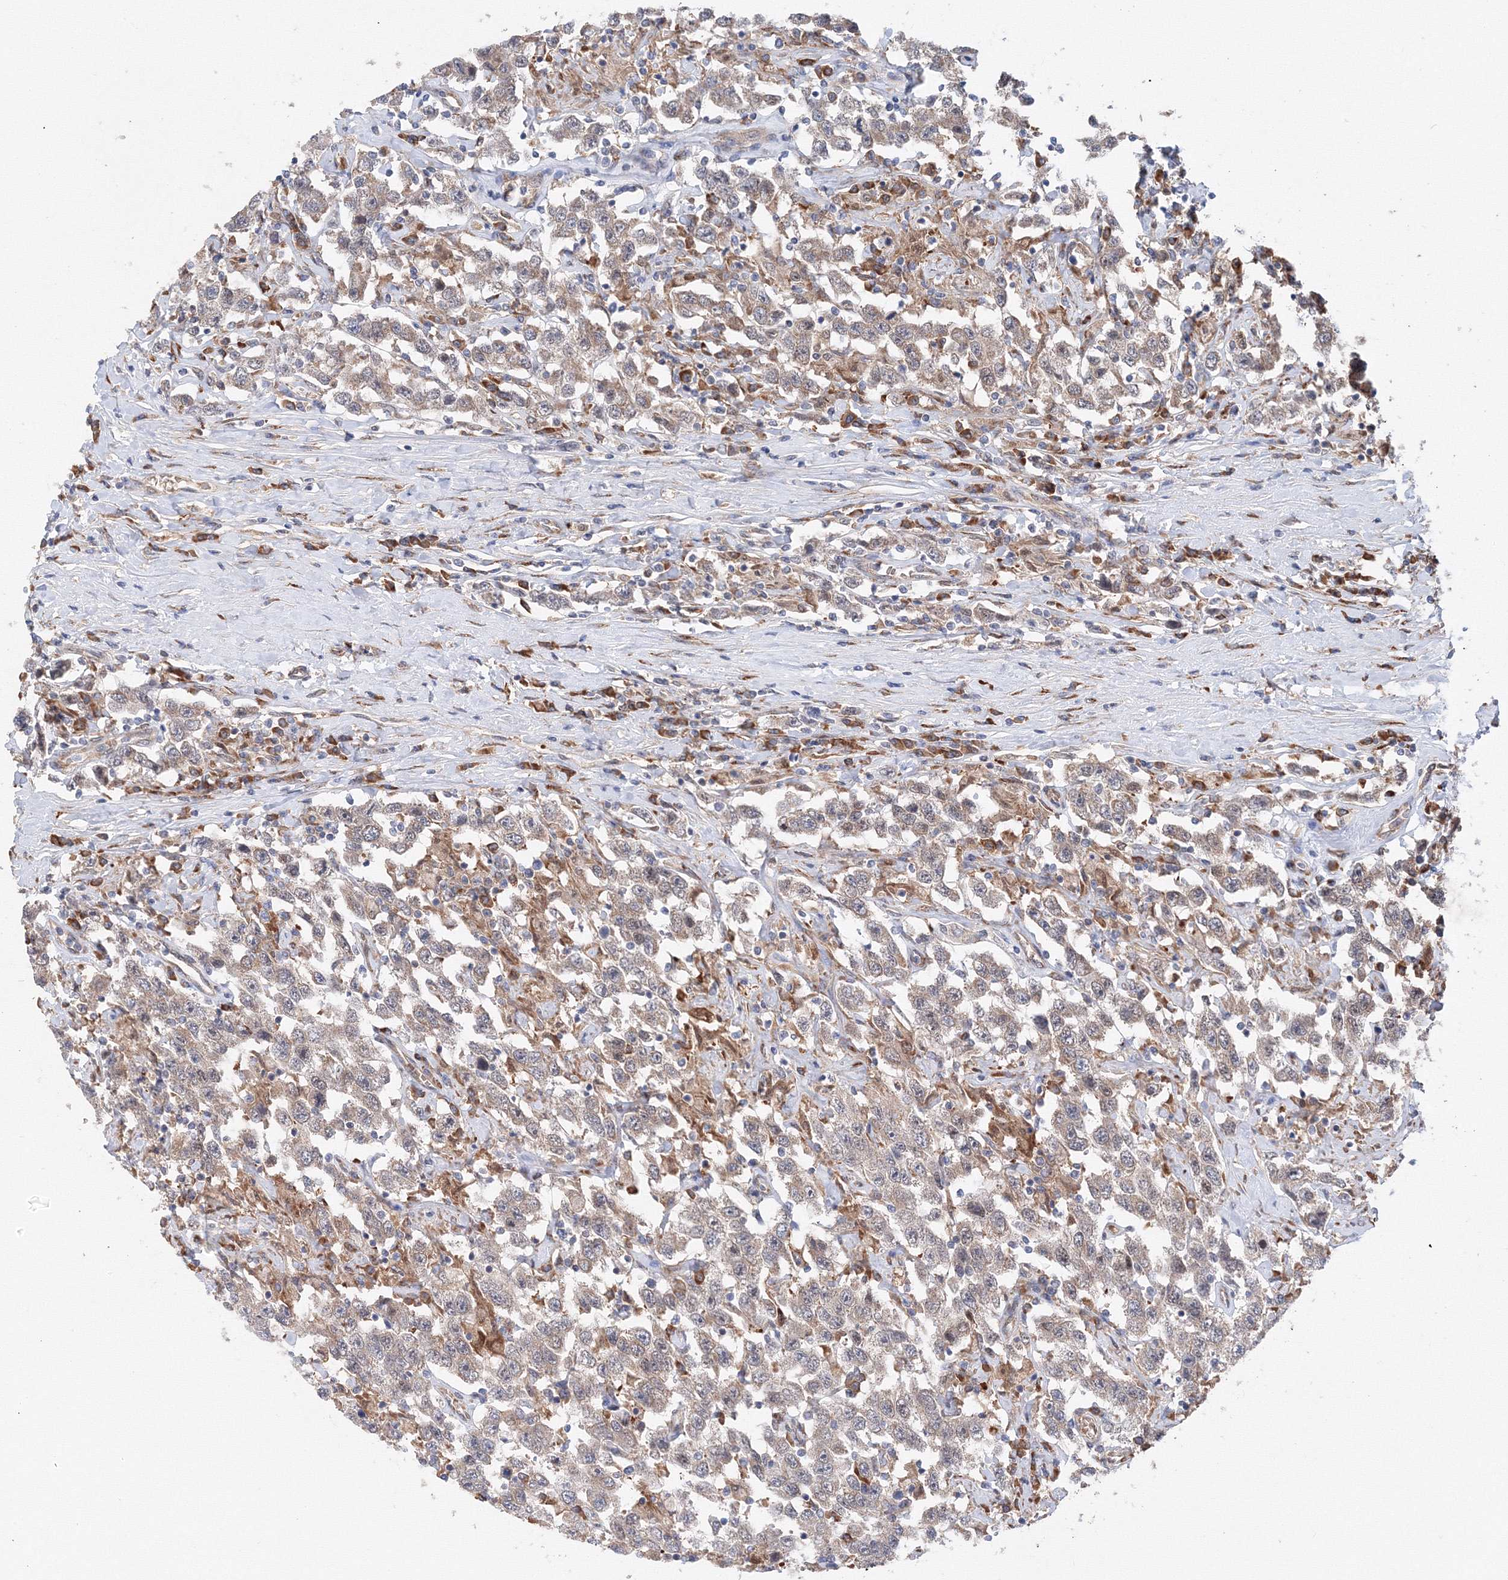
{"staining": {"intensity": "weak", "quantity": "<25%", "location": "cytoplasmic/membranous"}, "tissue": "testis cancer", "cell_type": "Tumor cells", "image_type": "cancer", "snomed": [{"axis": "morphology", "description": "Seminoma, NOS"}, {"axis": "topography", "description": "Testis"}], "caption": "DAB immunohistochemical staining of human testis cancer reveals no significant expression in tumor cells.", "gene": "DIS3L2", "patient": {"sex": "male", "age": 41}}